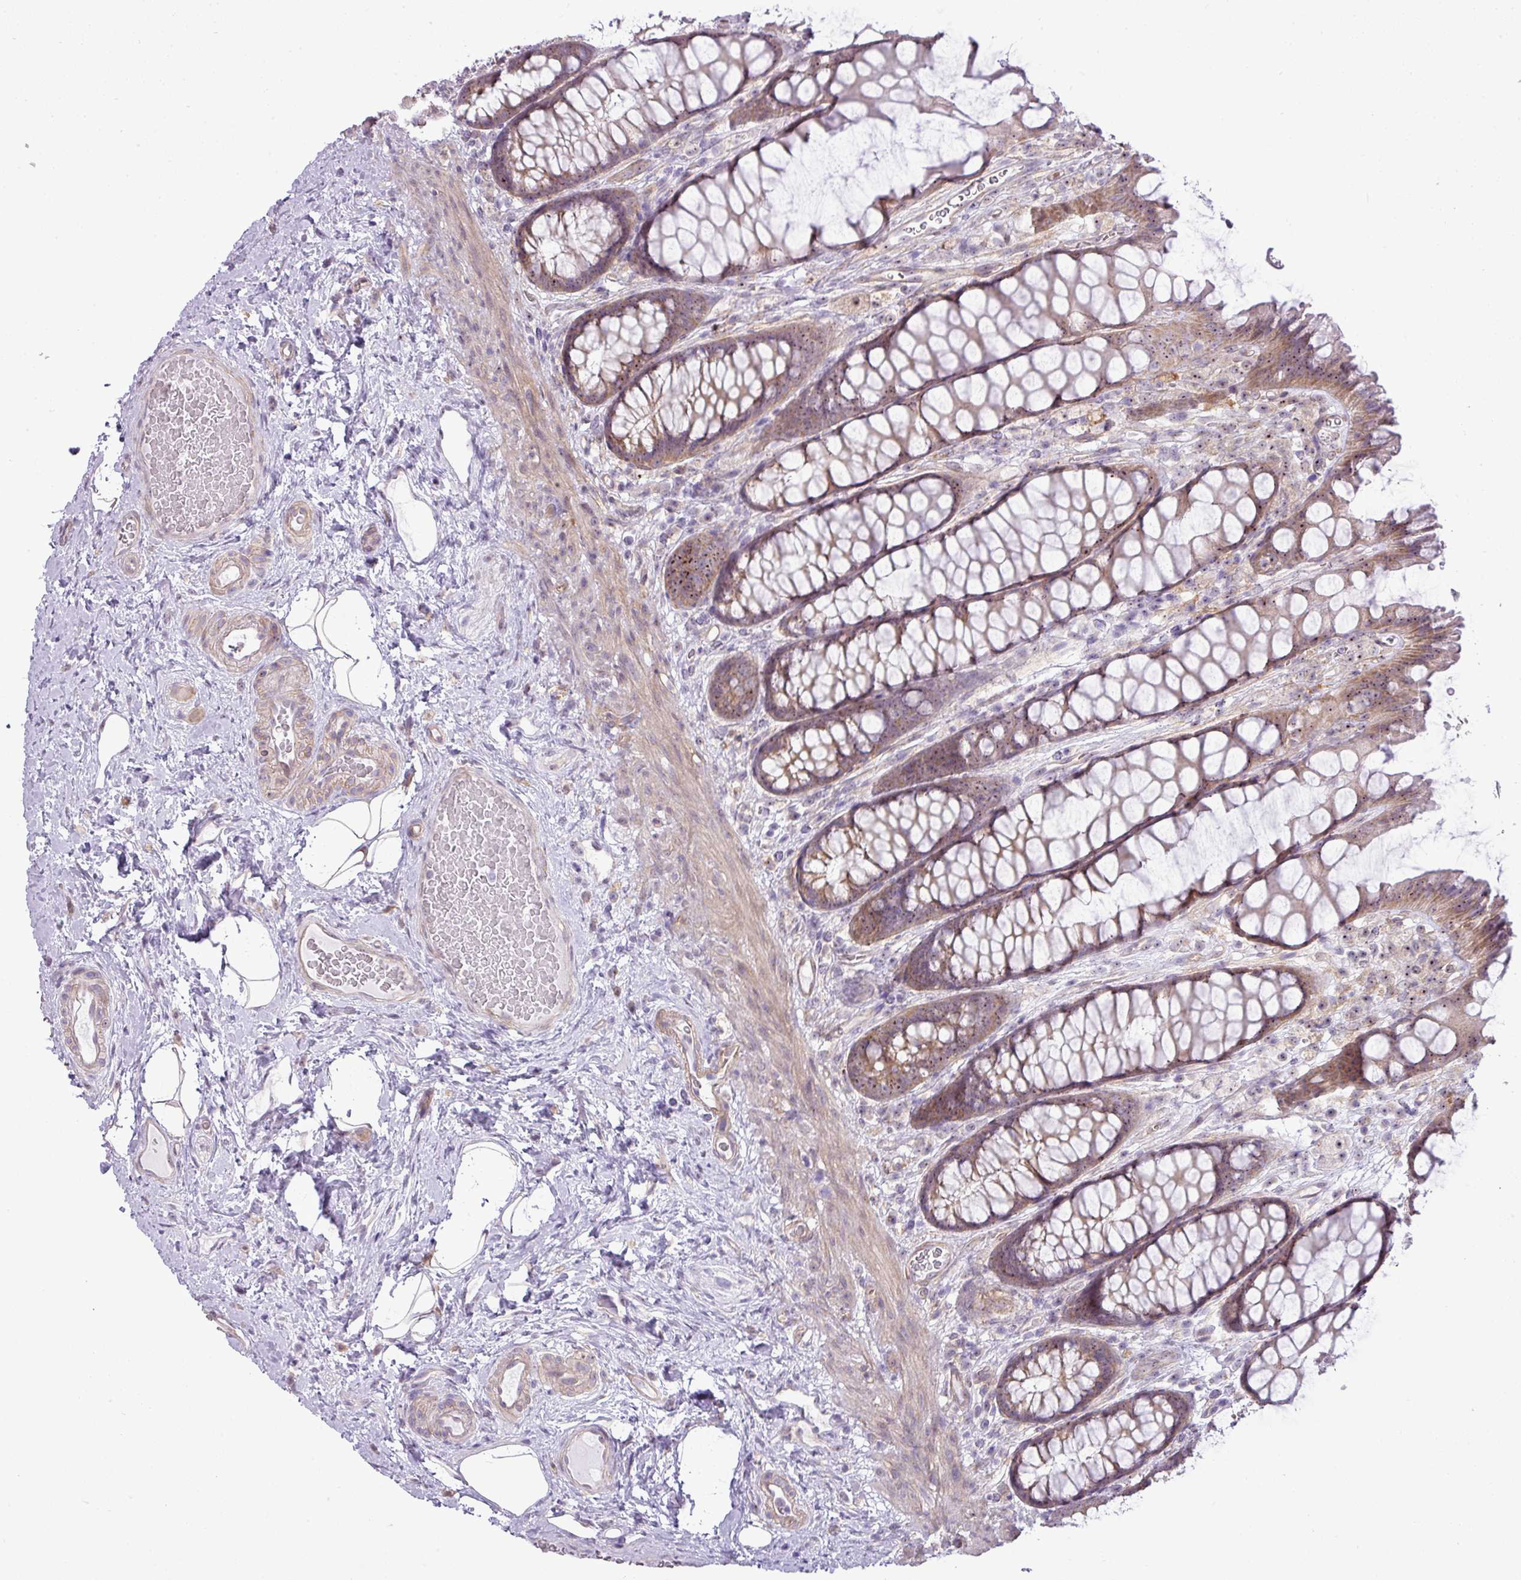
{"staining": {"intensity": "moderate", "quantity": ">75%", "location": "cytoplasmic/membranous,nuclear"}, "tissue": "rectum", "cell_type": "Glandular cells", "image_type": "normal", "snomed": [{"axis": "morphology", "description": "Normal tissue, NOS"}, {"axis": "topography", "description": "Rectum"}], "caption": "IHC of normal human rectum displays medium levels of moderate cytoplasmic/membranous,nuclear expression in approximately >75% of glandular cells. The protein is stained brown, and the nuclei are stained in blue (DAB (3,3'-diaminobenzidine) IHC with brightfield microscopy, high magnification).", "gene": "MAK16", "patient": {"sex": "female", "age": 67}}